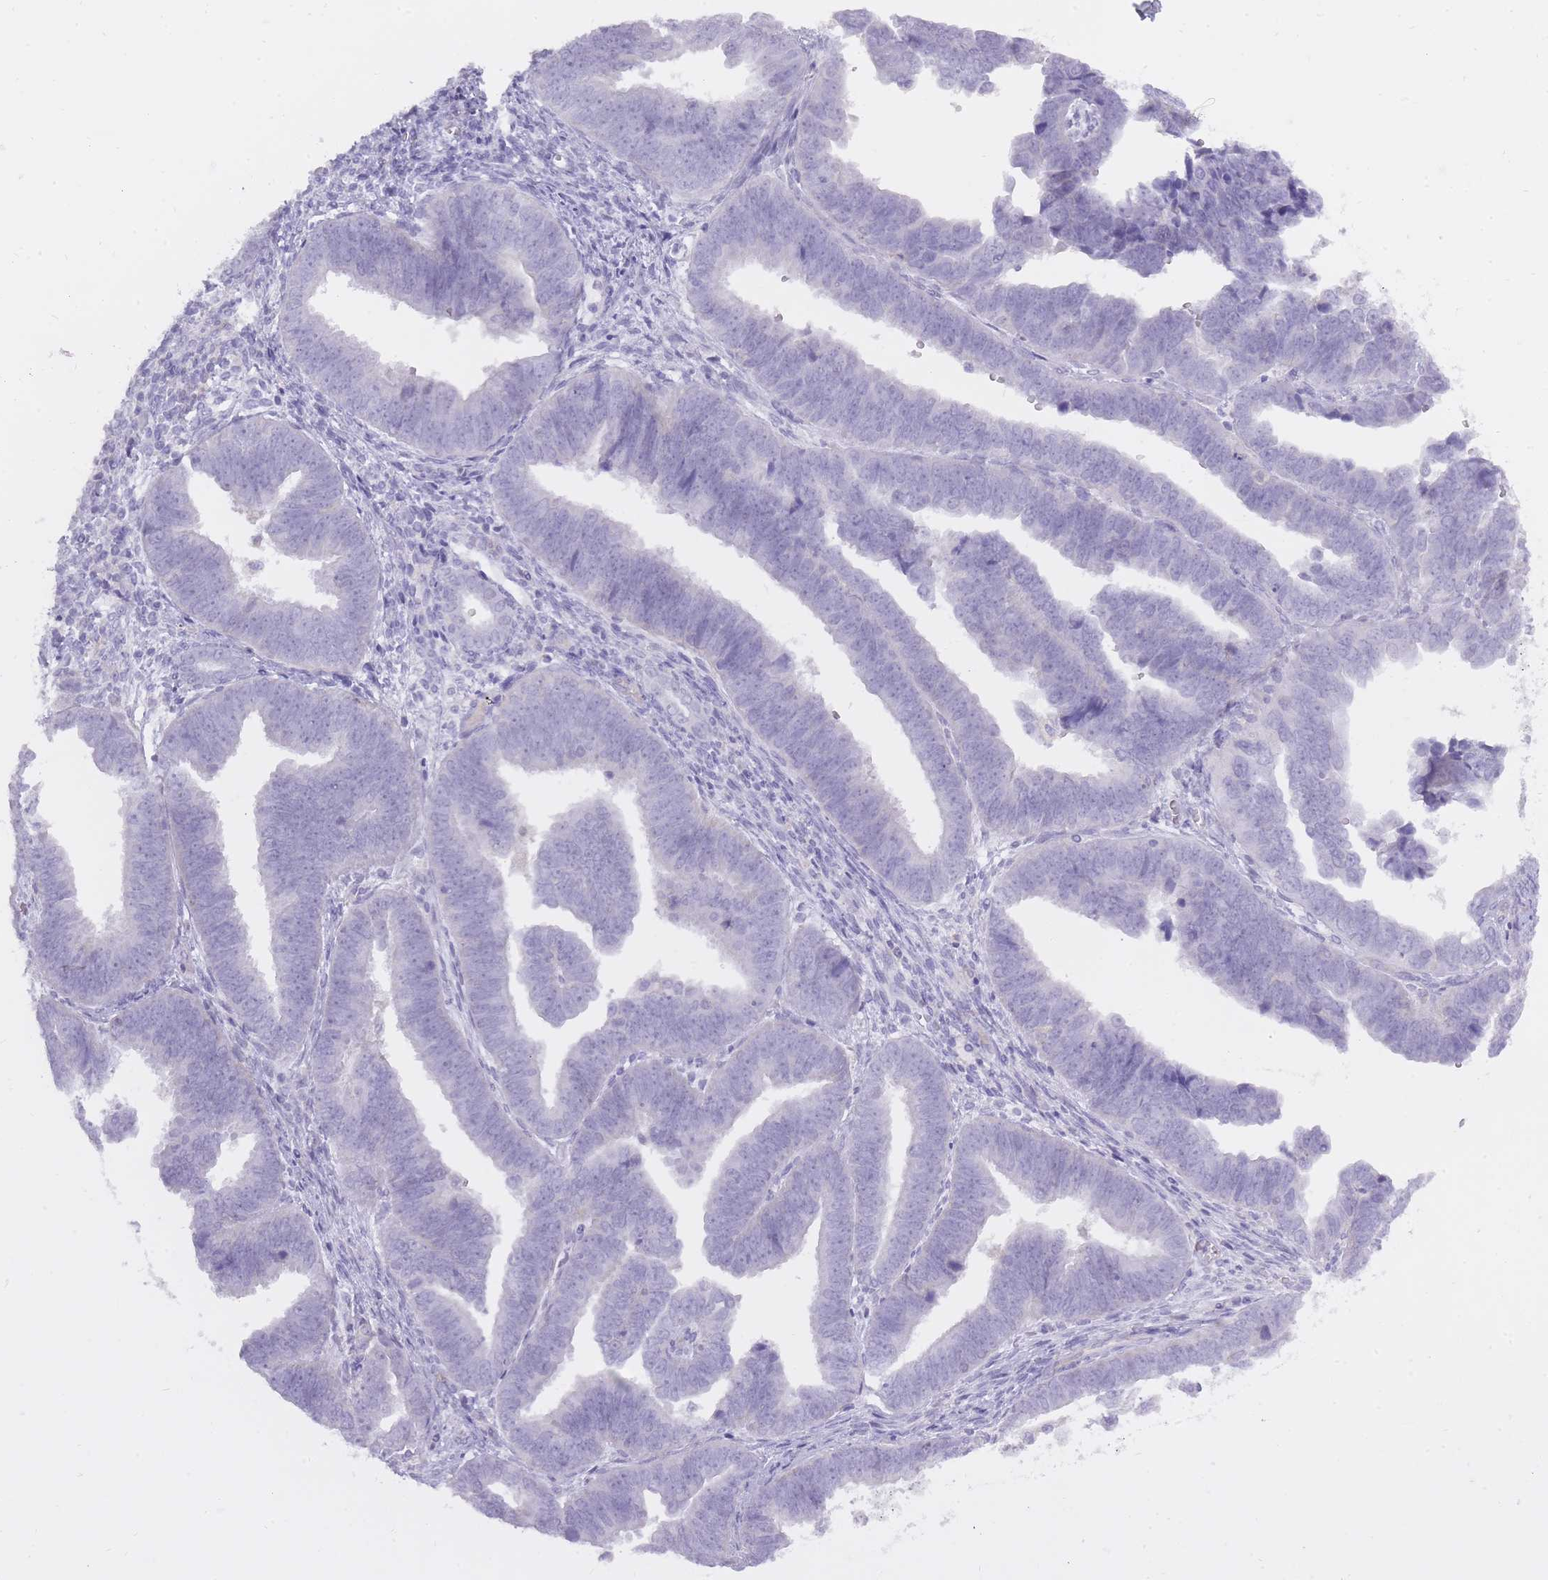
{"staining": {"intensity": "negative", "quantity": "none", "location": "none"}, "tissue": "endometrial cancer", "cell_type": "Tumor cells", "image_type": "cancer", "snomed": [{"axis": "morphology", "description": "Adenocarcinoma, NOS"}, {"axis": "topography", "description": "Endometrium"}], "caption": "DAB (3,3'-diaminobenzidine) immunohistochemical staining of endometrial cancer shows no significant staining in tumor cells.", "gene": "BDKRB2", "patient": {"sex": "female", "age": 75}}